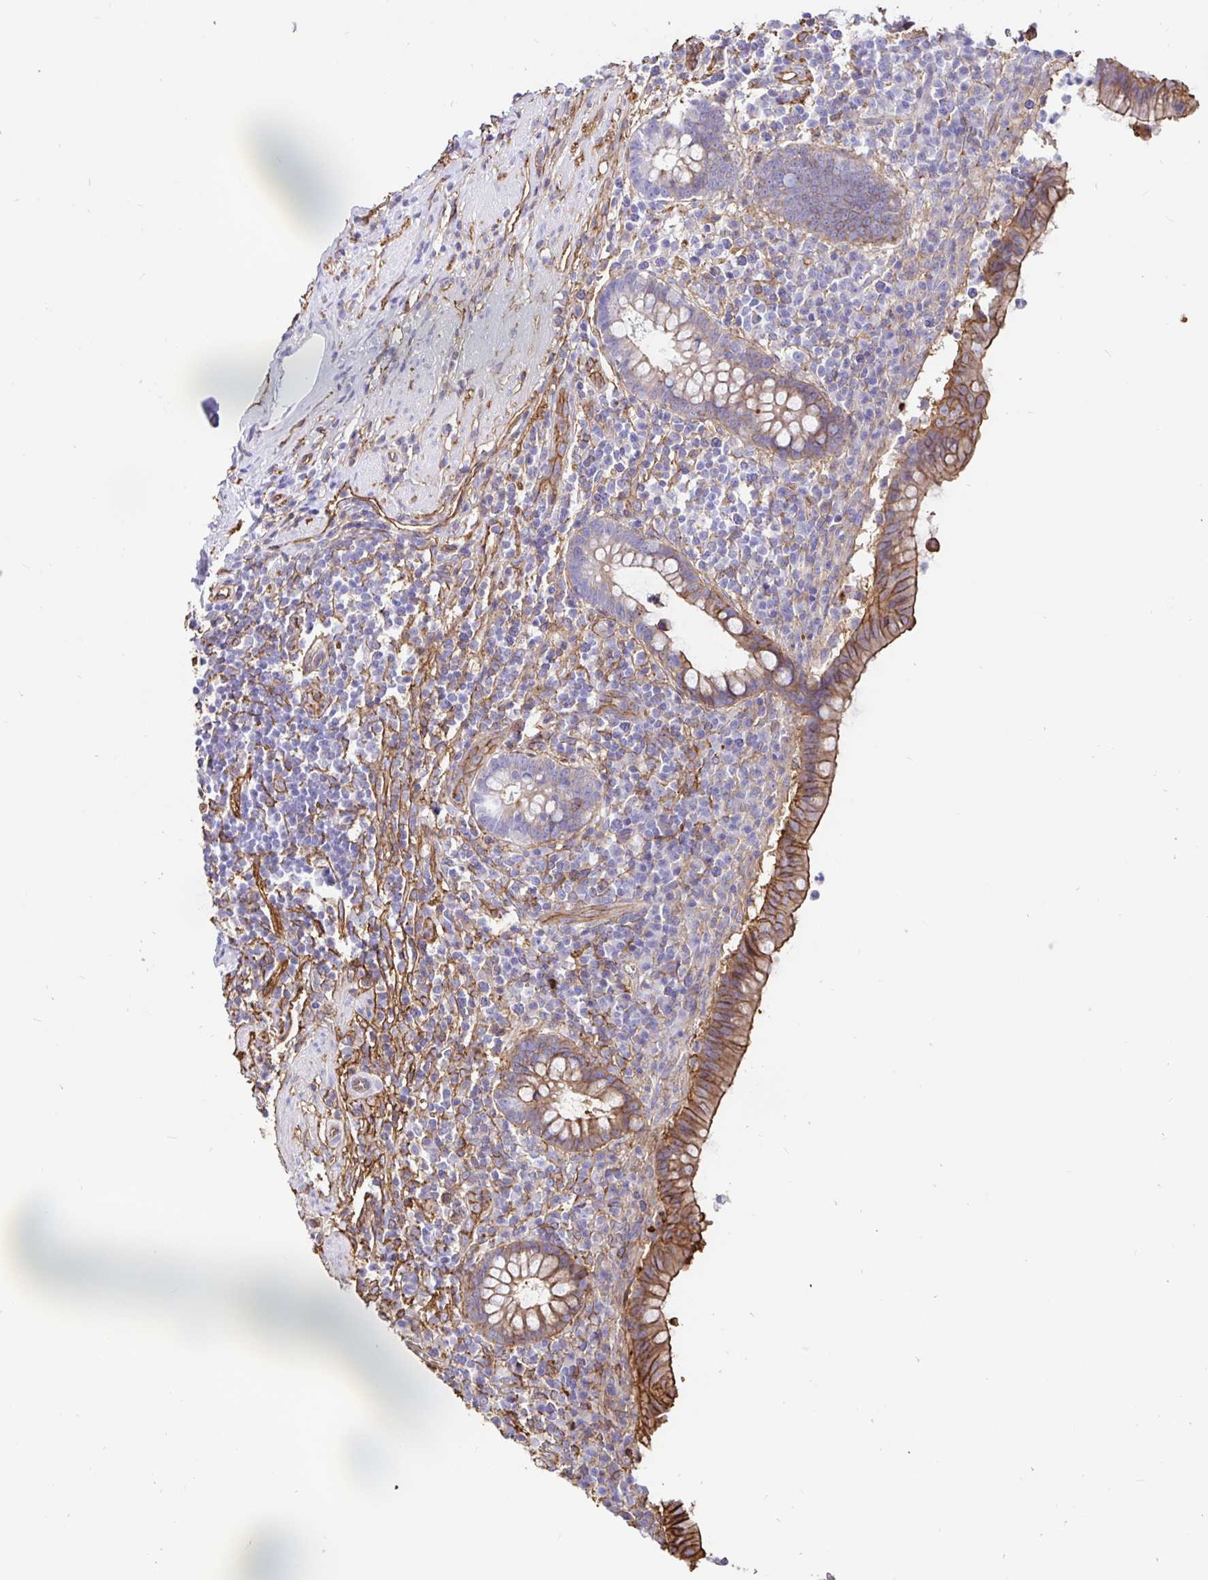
{"staining": {"intensity": "moderate", "quantity": "<25%", "location": "cytoplasmic/membranous"}, "tissue": "appendix", "cell_type": "Glandular cells", "image_type": "normal", "snomed": [{"axis": "morphology", "description": "Normal tissue, NOS"}, {"axis": "topography", "description": "Appendix"}], "caption": "Protein expression by immunohistochemistry shows moderate cytoplasmic/membranous staining in approximately <25% of glandular cells in benign appendix.", "gene": "ANXA2", "patient": {"sex": "female", "age": 56}}